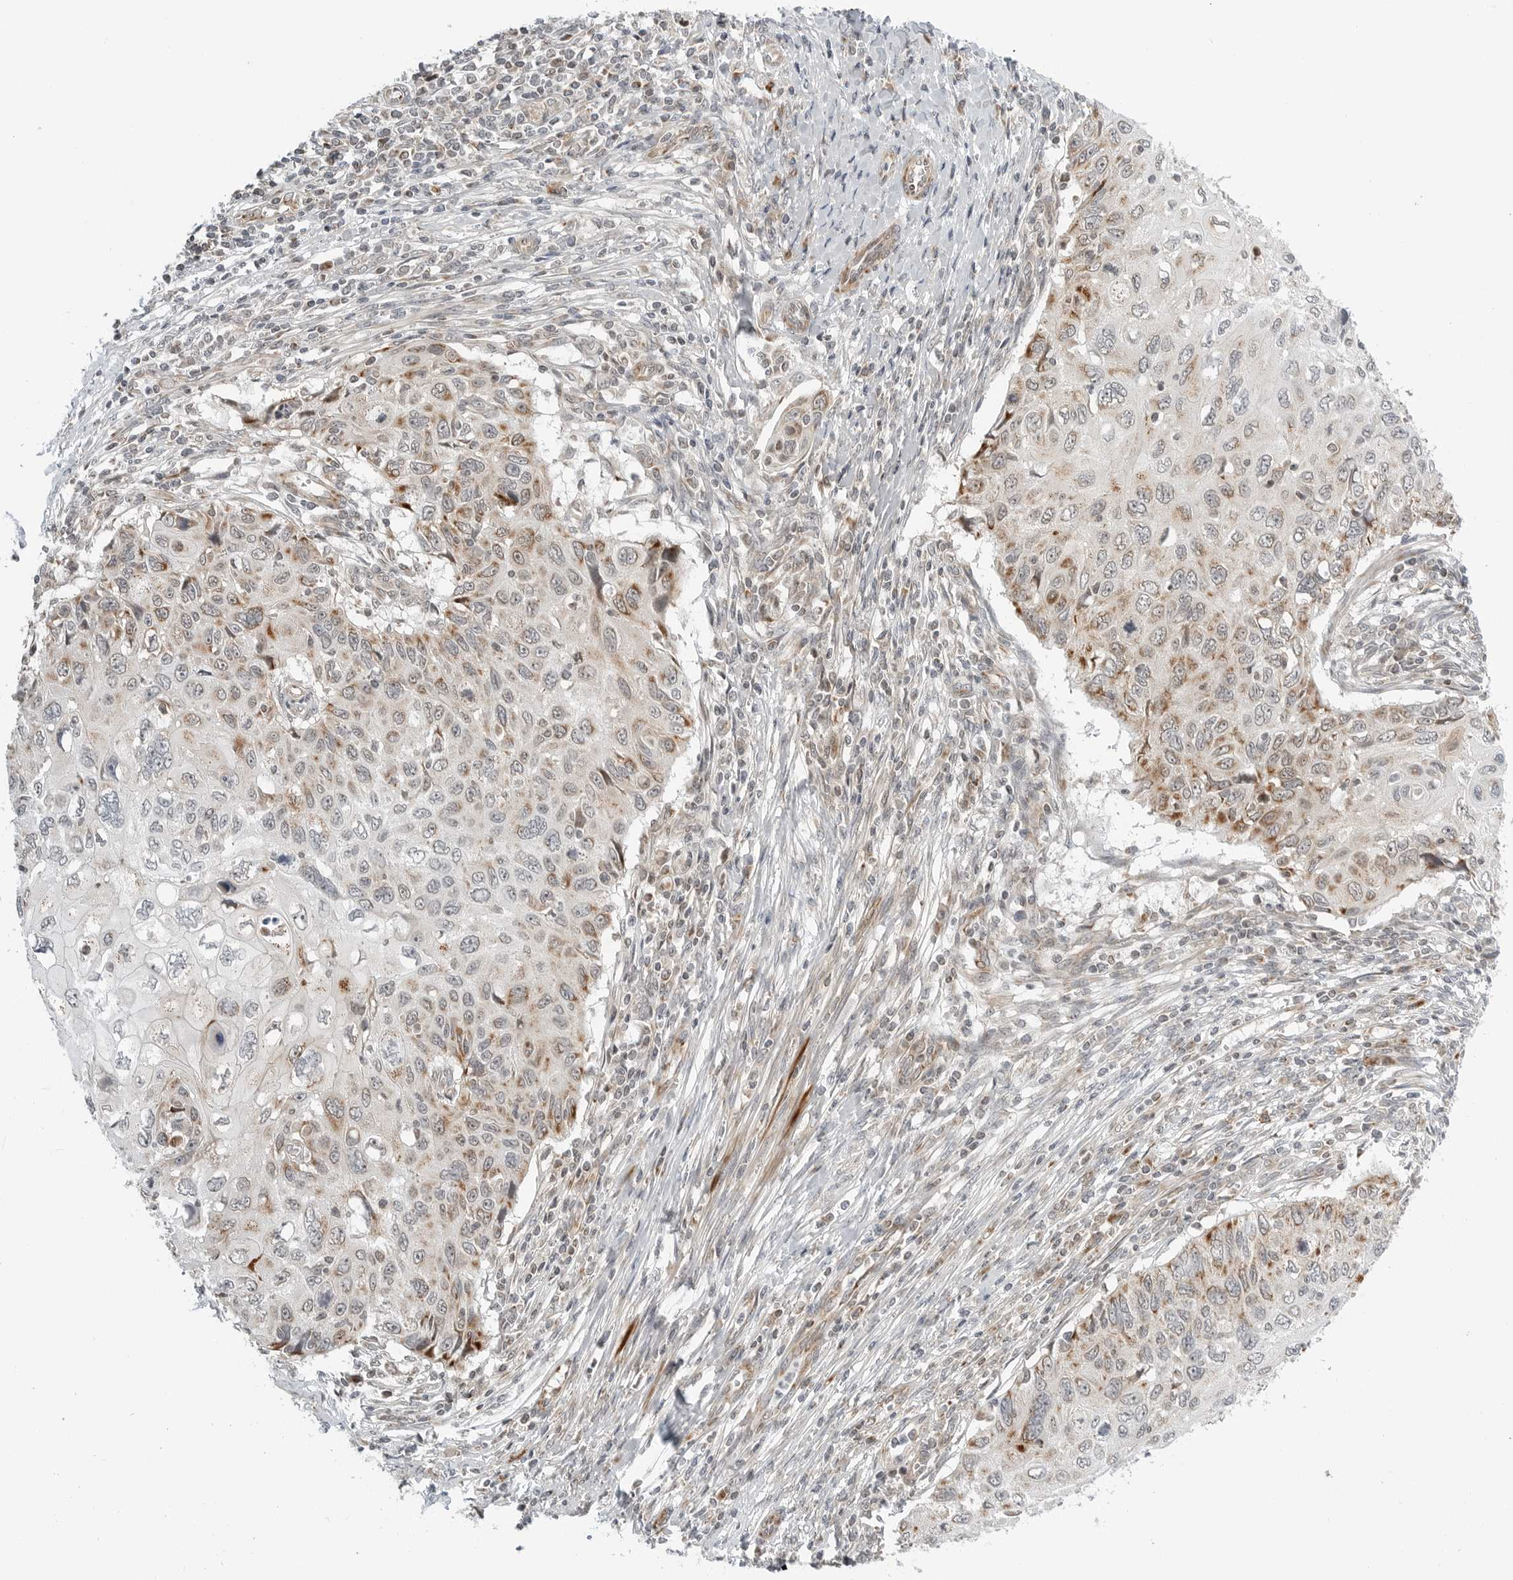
{"staining": {"intensity": "weak", "quantity": "<25%", "location": "cytoplasmic/membranous"}, "tissue": "cervical cancer", "cell_type": "Tumor cells", "image_type": "cancer", "snomed": [{"axis": "morphology", "description": "Squamous cell carcinoma, NOS"}, {"axis": "topography", "description": "Cervix"}], "caption": "Tumor cells show no significant protein expression in cervical cancer (squamous cell carcinoma).", "gene": "PEX2", "patient": {"sex": "female", "age": 70}}